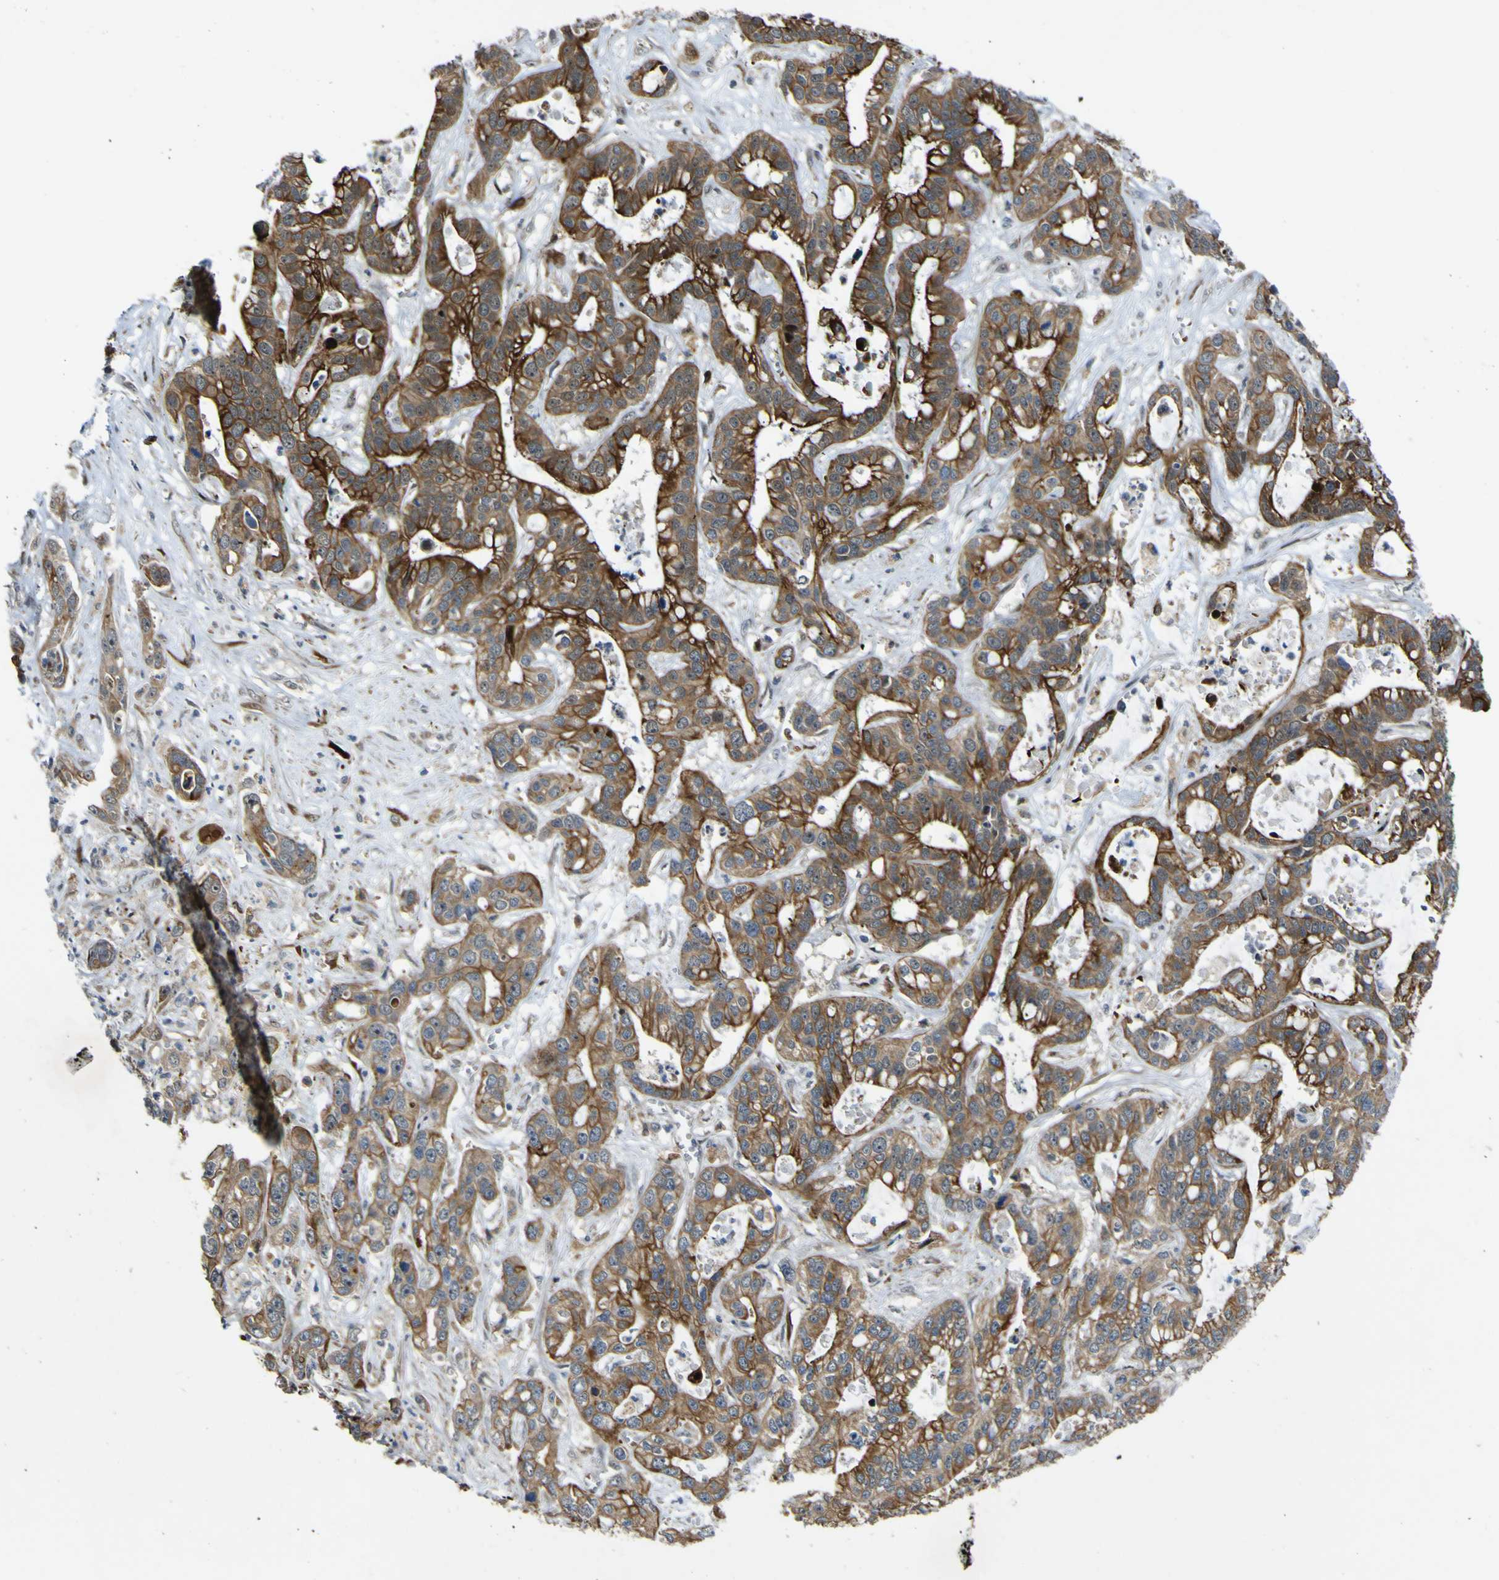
{"staining": {"intensity": "strong", "quantity": ">75%", "location": "cytoplasmic/membranous"}, "tissue": "liver cancer", "cell_type": "Tumor cells", "image_type": "cancer", "snomed": [{"axis": "morphology", "description": "Cholangiocarcinoma"}, {"axis": "topography", "description": "Liver"}], "caption": "Protein analysis of liver cholangiocarcinoma tissue reveals strong cytoplasmic/membranous expression in approximately >75% of tumor cells.", "gene": "LBHD1", "patient": {"sex": "female", "age": 65}}